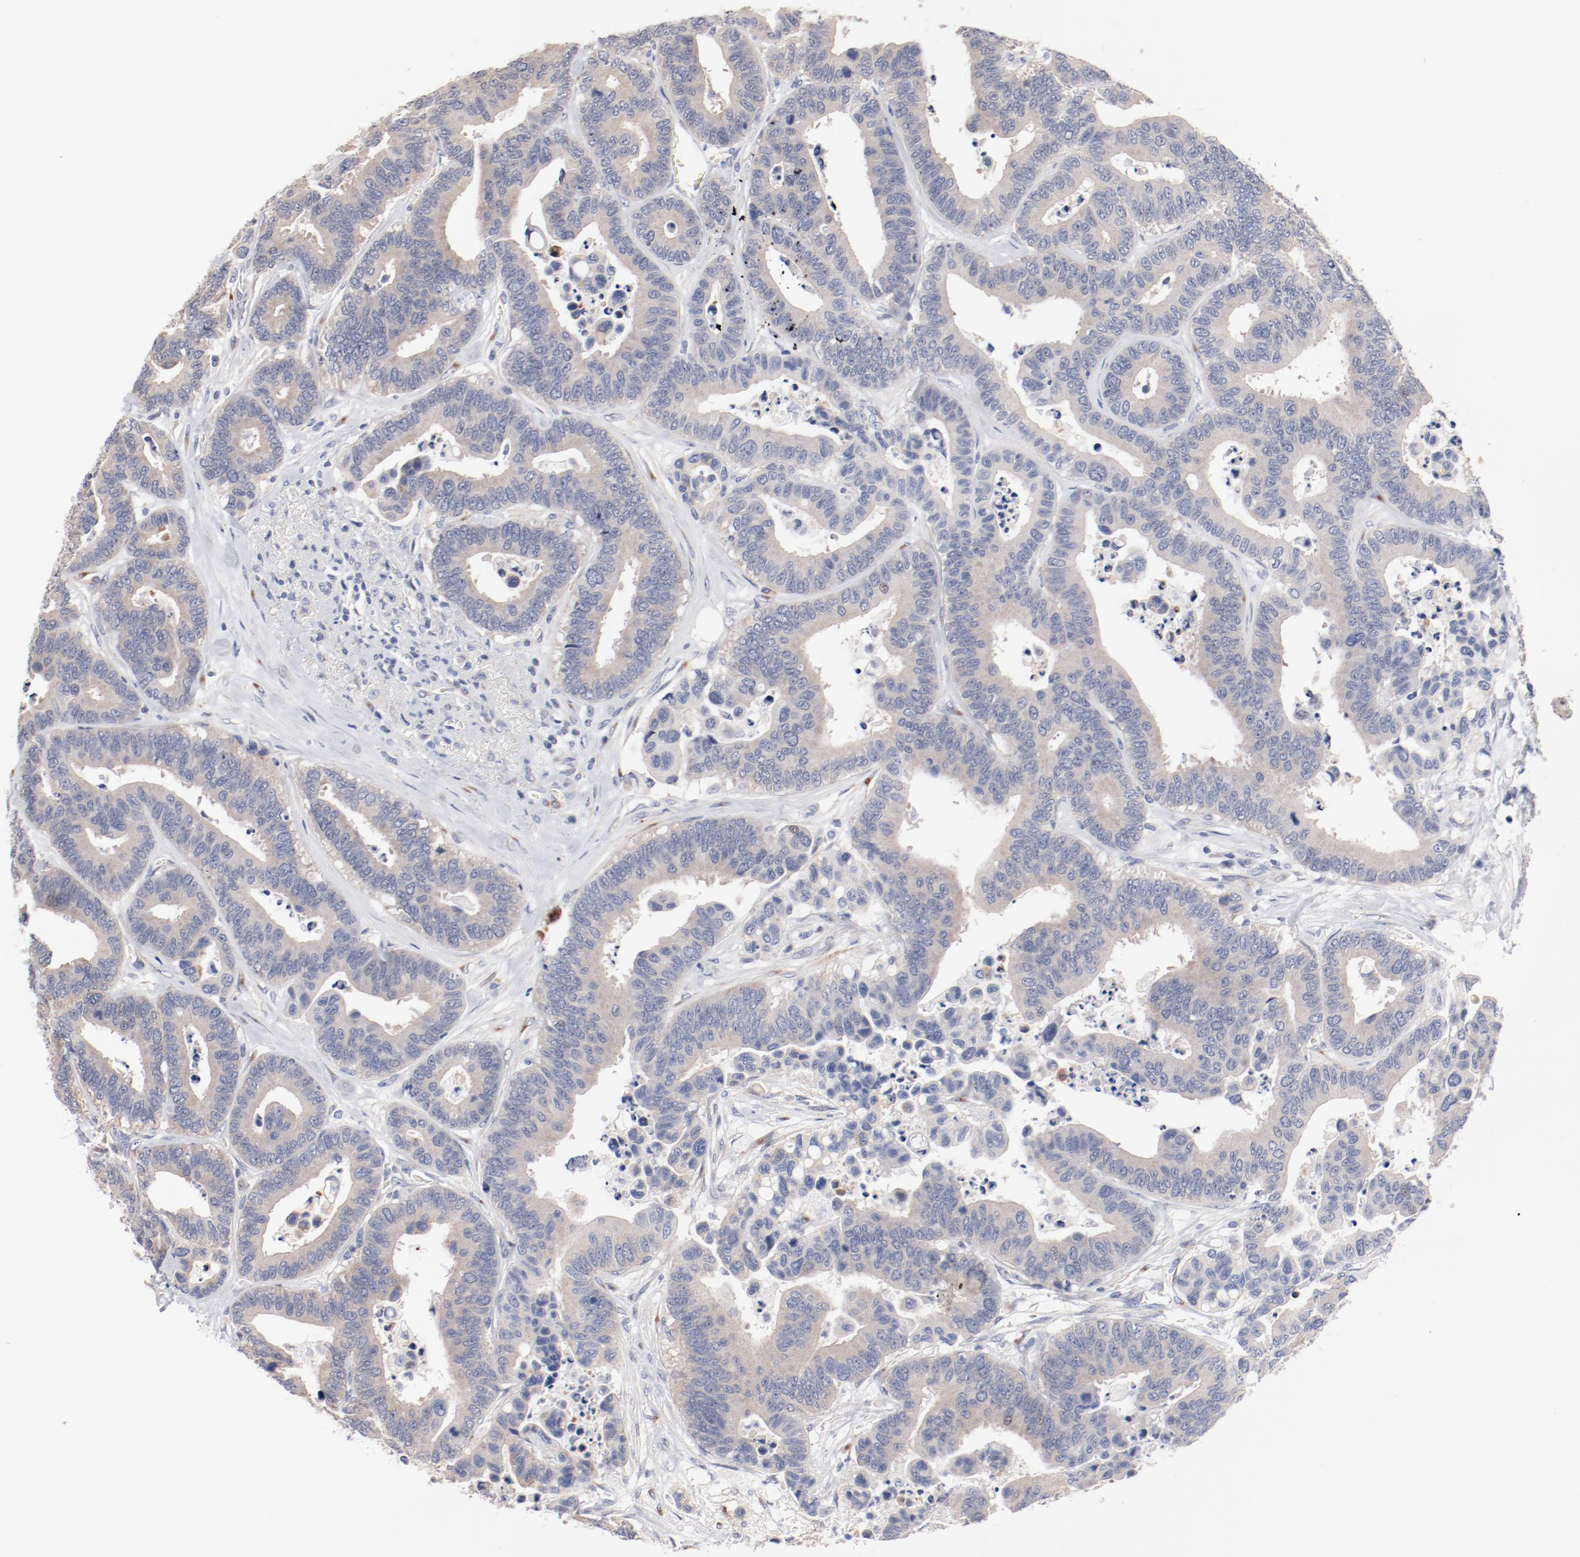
{"staining": {"intensity": "weak", "quantity": ">75%", "location": "cytoplasmic/membranous"}, "tissue": "colorectal cancer", "cell_type": "Tumor cells", "image_type": "cancer", "snomed": [{"axis": "morphology", "description": "Adenocarcinoma, NOS"}, {"axis": "topography", "description": "Colon"}], "caption": "Colorectal cancer (adenocarcinoma) tissue displays weak cytoplasmic/membranous staining in approximately >75% of tumor cells, visualized by immunohistochemistry. The staining is performed using DAB (3,3'-diaminobenzidine) brown chromogen to label protein expression. The nuclei are counter-stained blue using hematoxylin.", "gene": "GPR143", "patient": {"sex": "male", "age": 82}}